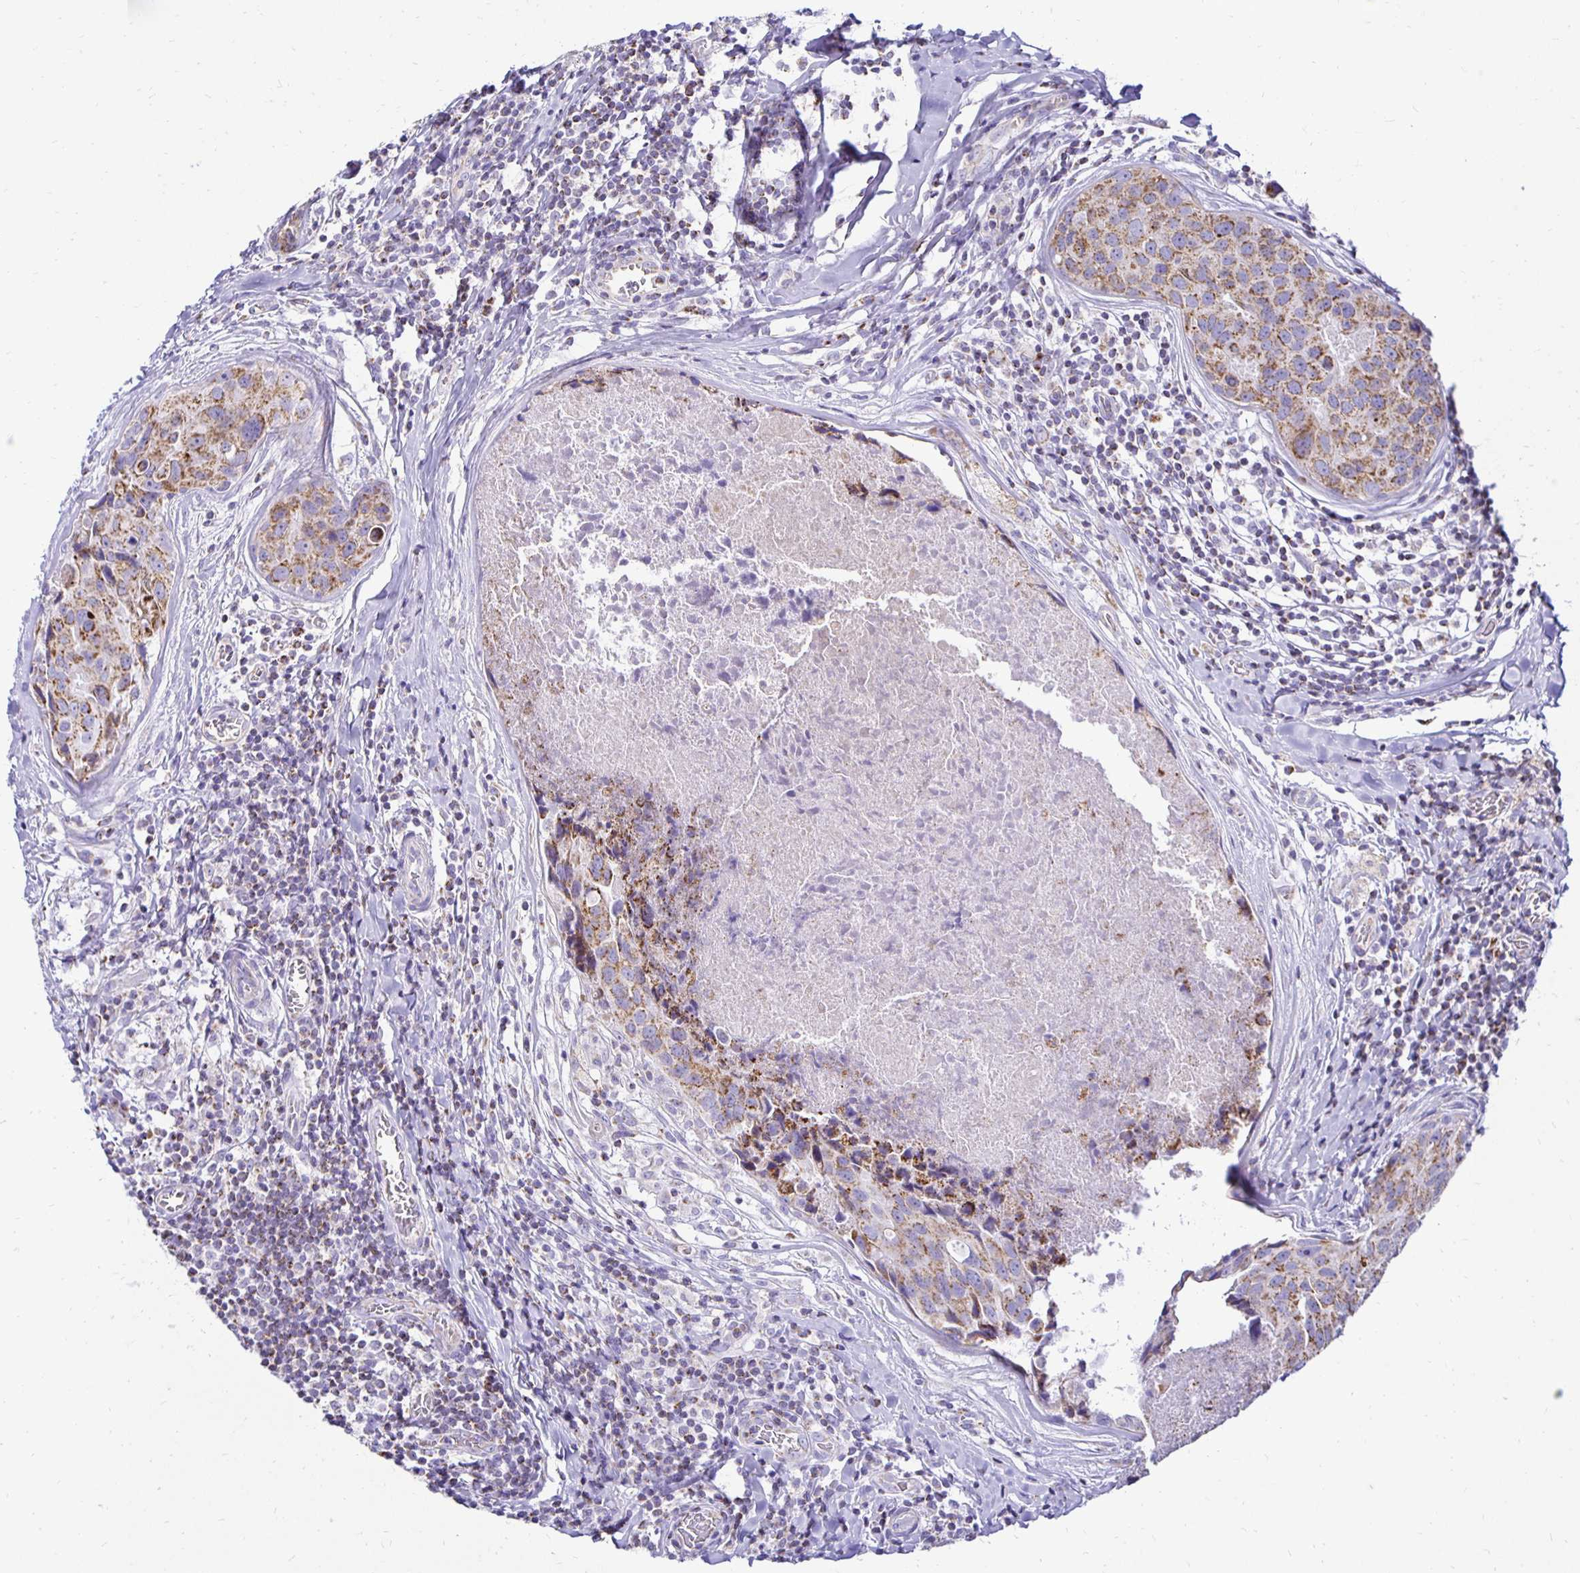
{"staining": {"intensity": "moderate", "quantity": ">75%", "location": "cytoplasmic/membranous"}, "tissue": "breast cancer", "cell_type": "Tumor cells", "image_type": "cancer", "snomed": [{"axis": "morphology", "description": "Duct carcinoma"}, {"axis": "topography", "description": "Breast"}], "caption": "Immunohistochemistry (IHC) histopathology image of neoplastic tissue: human breast cancer (invasive ductal carcinoma) stained using IHC reveals medium levels of moderate protein expression localized specifically in the cytoplasmic/membranous of tumor cells, appearing as a cytoplasmic/membranous brown color.", "gene": "PLAAT2", "patient": {"sex": "female", "age": 24}}